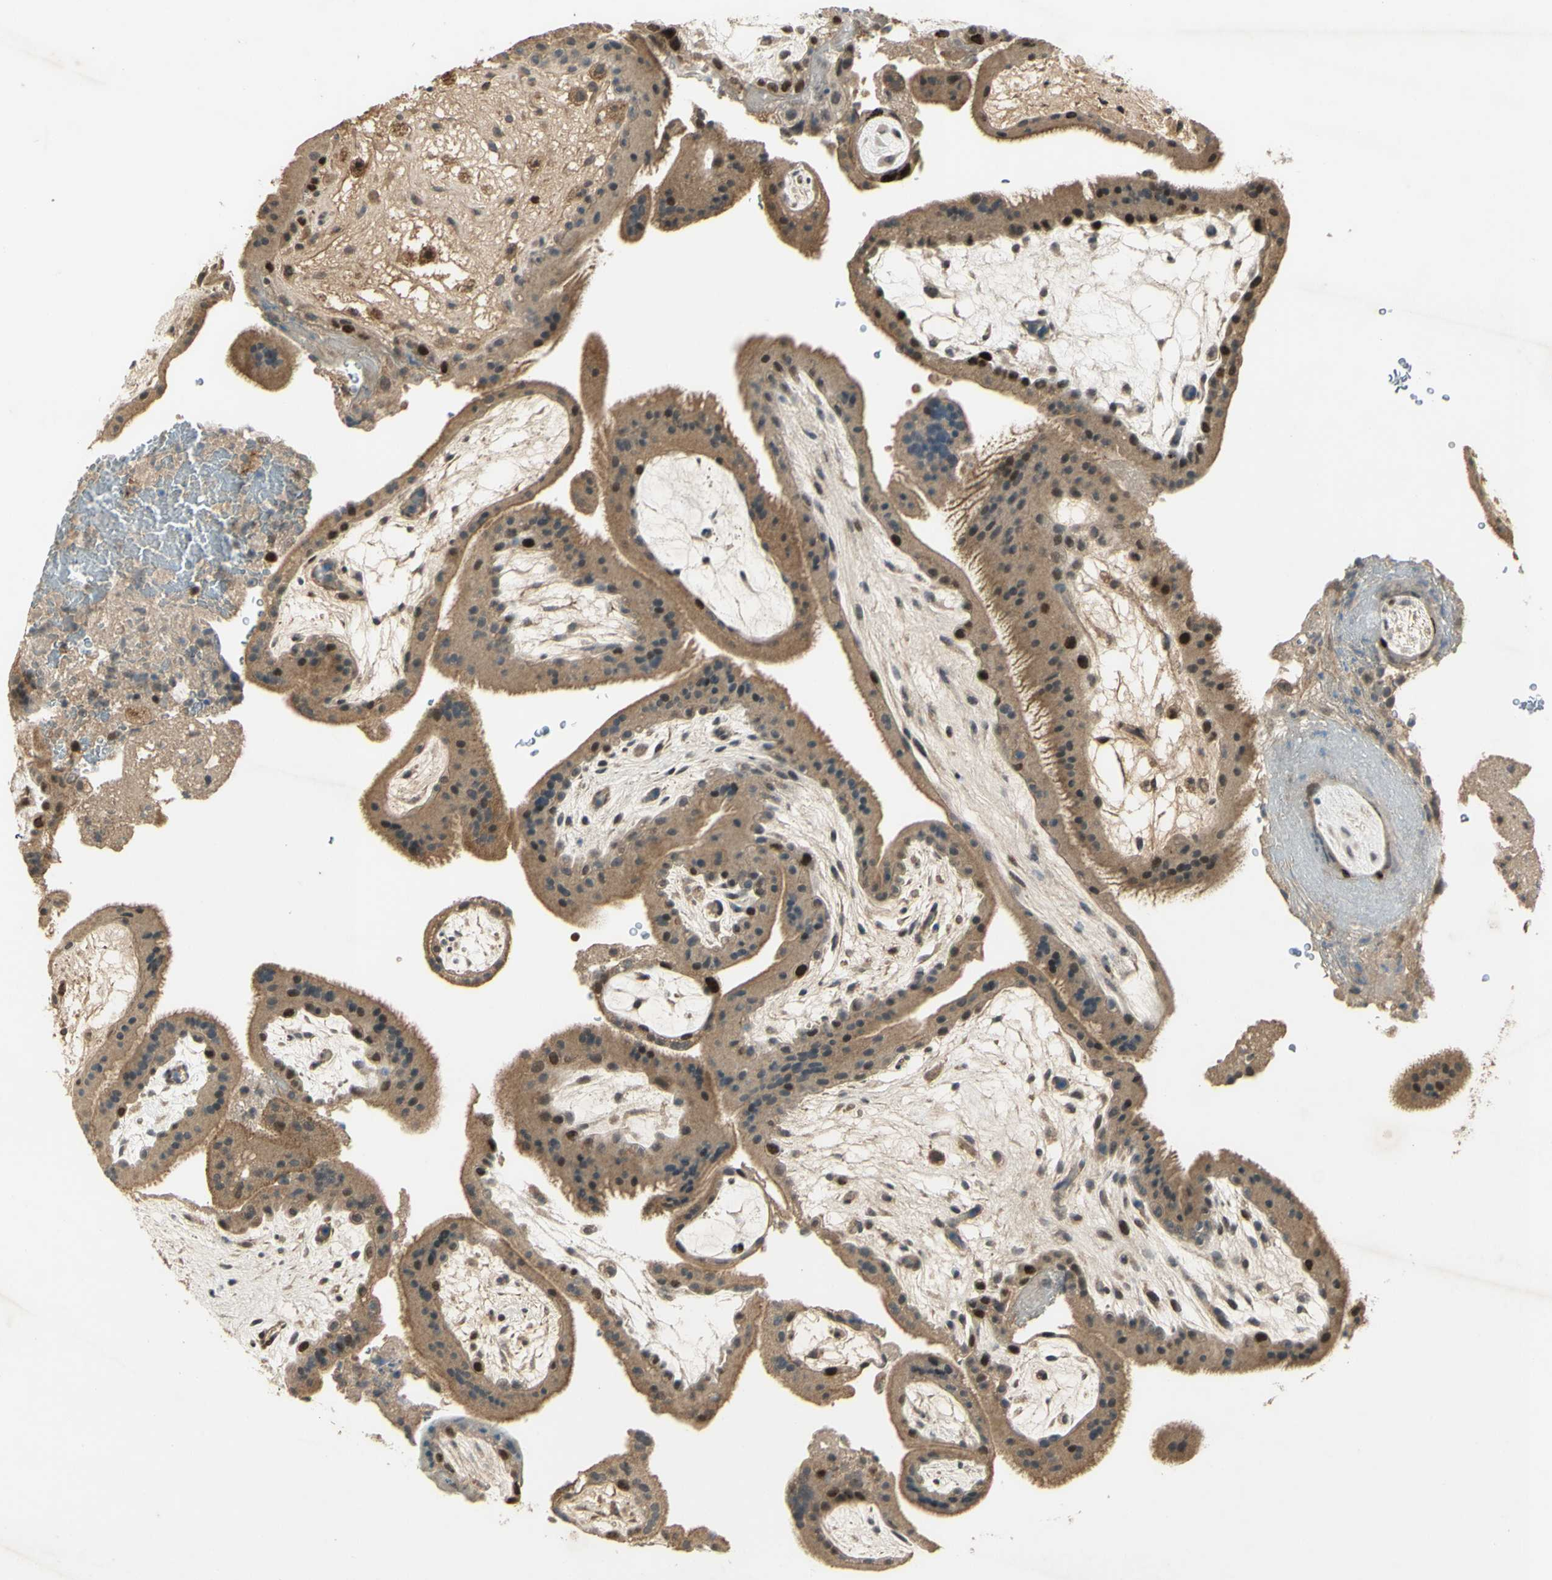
{"staining": {"intensity": "moderate", "quantity": "<25%", "location": "cytoplasmic/membranous"}, "tissue": "placenta", "cell_type": "Decidual cells", "image_type": "normal", "snomed": [{"axis": "morphology", "description": "Normal tissue, NOS"}, {"axis": "topography", "description": "Placenta"}], "caption": "Immunohistochemistry image of unremarkable human placenta stained for a protein (brown), which shows low levels of moderate cytoplasmic/membranous staining in about <25% of decidual cells.", "gene": "RAD18", "patient": {"sex": "female", "age": 19}}